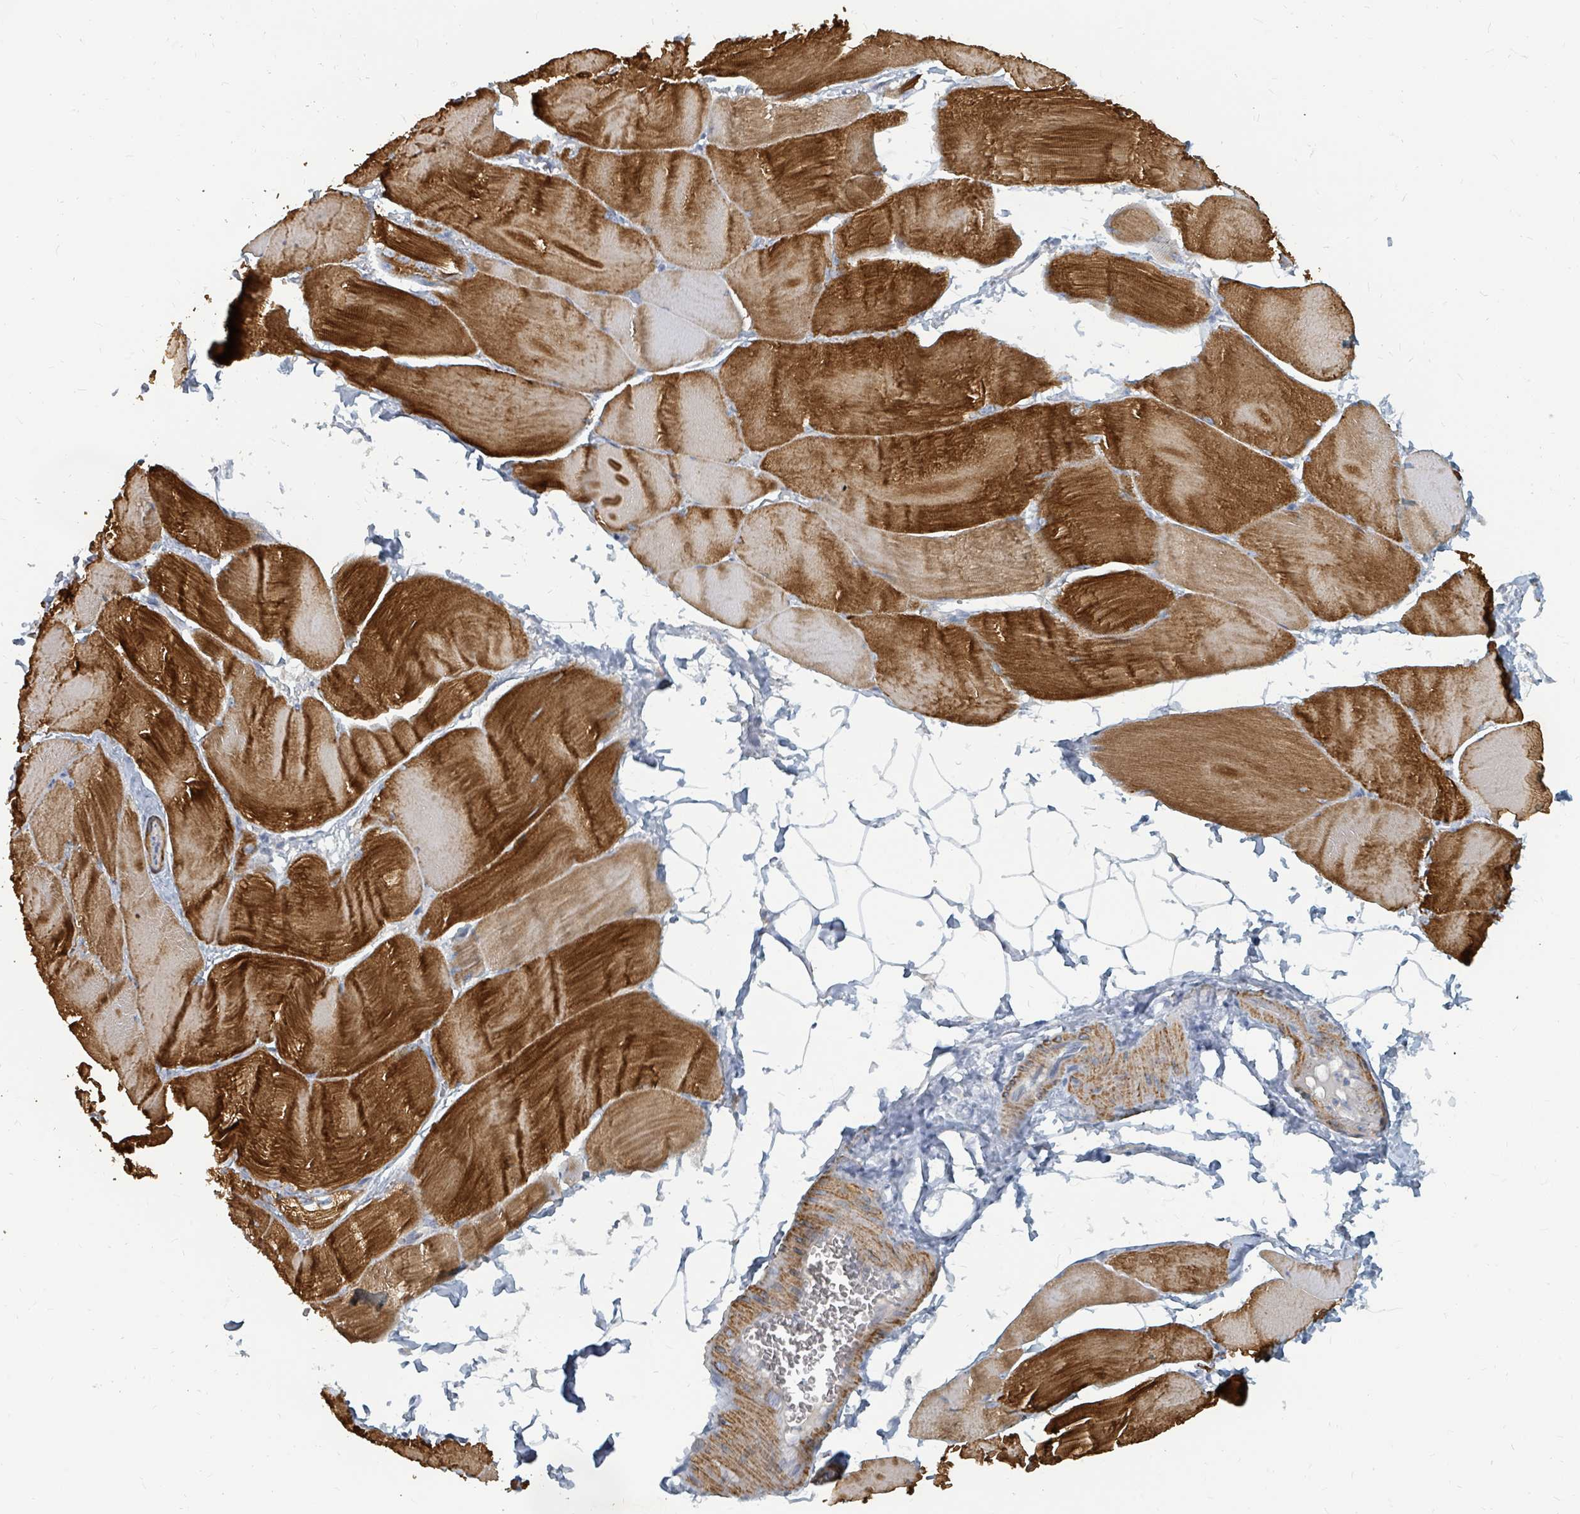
{"staining": {"intensity": "strong", "quantity": ">75%", "location": "cytoplasmic/membranous"}, "tissue": "skeletal muscle", "cell_type": "Myocytes", "image_type": "normal", "snomed": [{"axis": "morphology", "description": "Normal tissue, NOS"}, {"axis": "morphology", "description": "Basal cell carcinoma"}, {"axis": "topography", "description": "Skeletal muscle"}], "caption": "Protein staining demonstrates strong cytoplasmic/membranous positivity in about >75% of myocytes in normal skeletal muscle. (brown staining indicates protein expression, while blue staining denotes nuclei).", "gene": "ARGFX", "patient": {"sex": "female", "age": 64}}